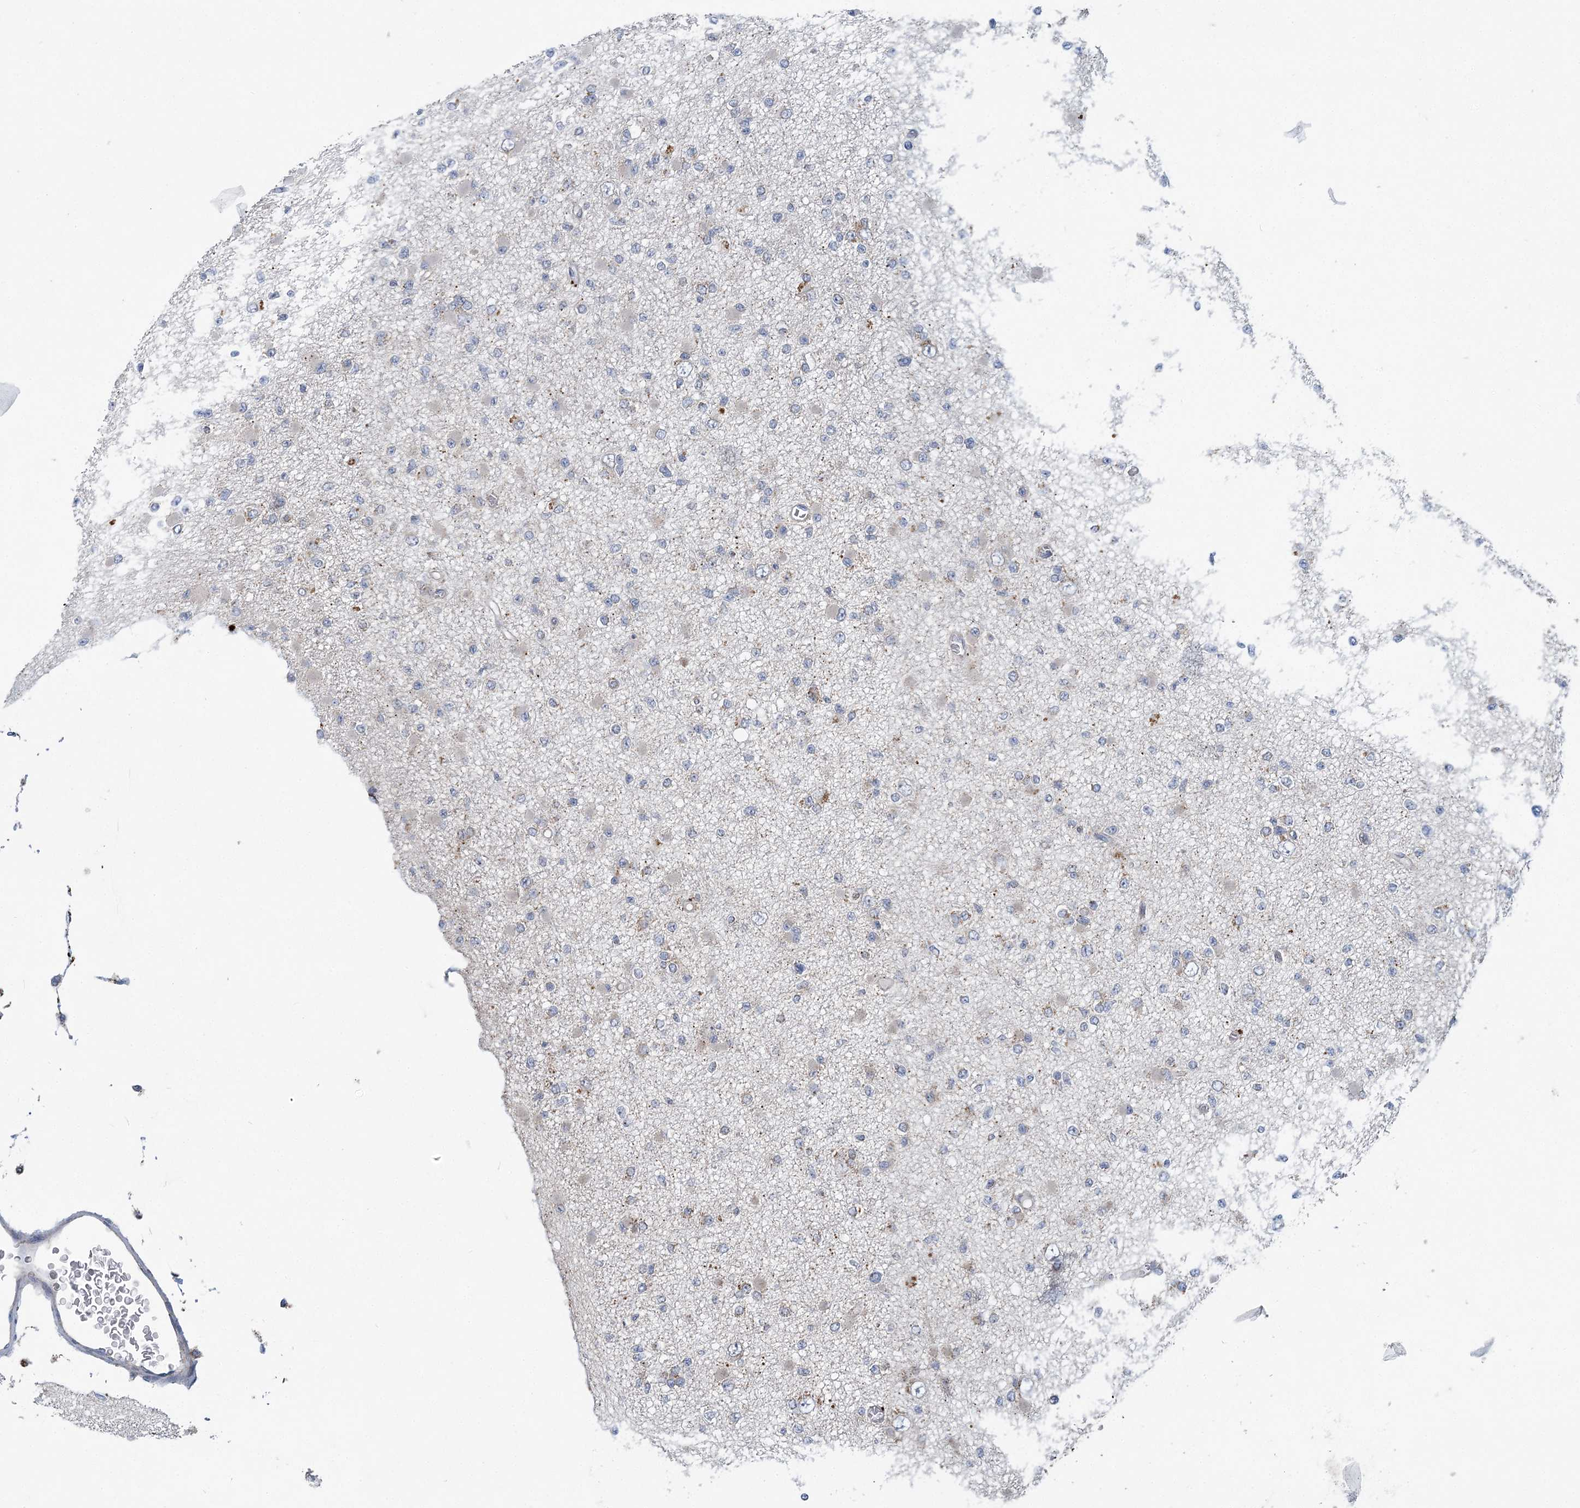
{"staining": {"intensity": "negative", "quantity": "none", "location": "none"}, "tissue": "glioma", "cell_type": "Tumor cells", "image_type": "cancer", "snomed": [{"axis": "morphology", "description": "Glioma, malignant, Low grade"}, {"axis": "topography", "description": "Brain"}], "caption": "High magnification brightfield microscopy of low-grade glioma (malignant) stained with DAB (brown) and counterstained with hematoxylin (blue): tumor cells show no significant expression.", "gene": "COPE", "patient": {"sex": "female", "age": 22}}